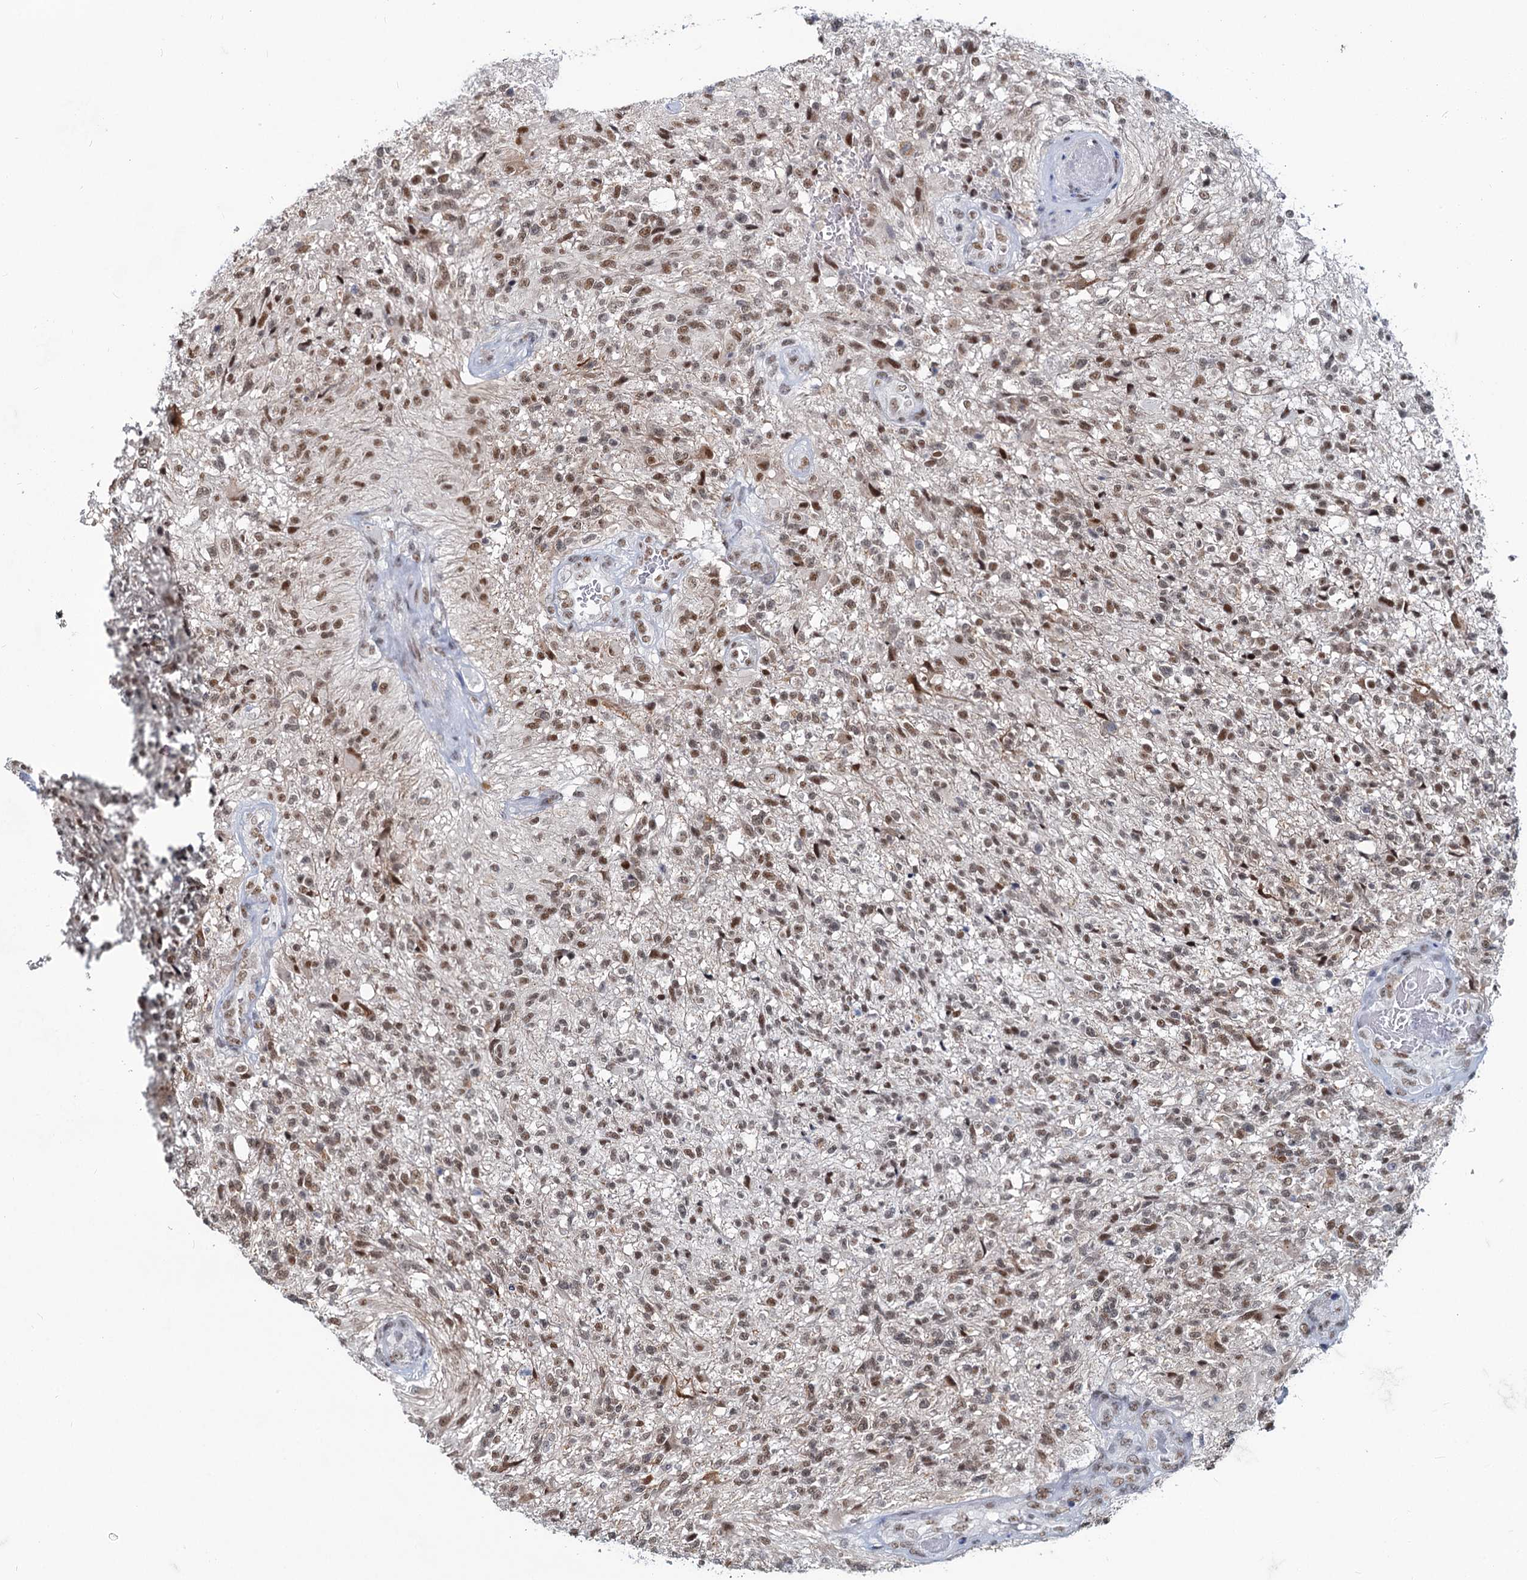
{"staining": {"intensity": "moderate", "quantity": "25%-75%", "location": "nuclear"}, "tissue": "glioma", "cell_type": "Tumor cells", "image_type": "cancer", "snomed": [{"axis": "morphology", "description": "Glioma, malignant, High grade"}, {"axis": "topography", "description": "Brain"}], "caption": "Tumor cells show medium levels of moderate nuclear expression in approximately 25%-75% of cells in glioma.", "gene": "METTL14", "patient": {"sex": "male", "age": 56}}